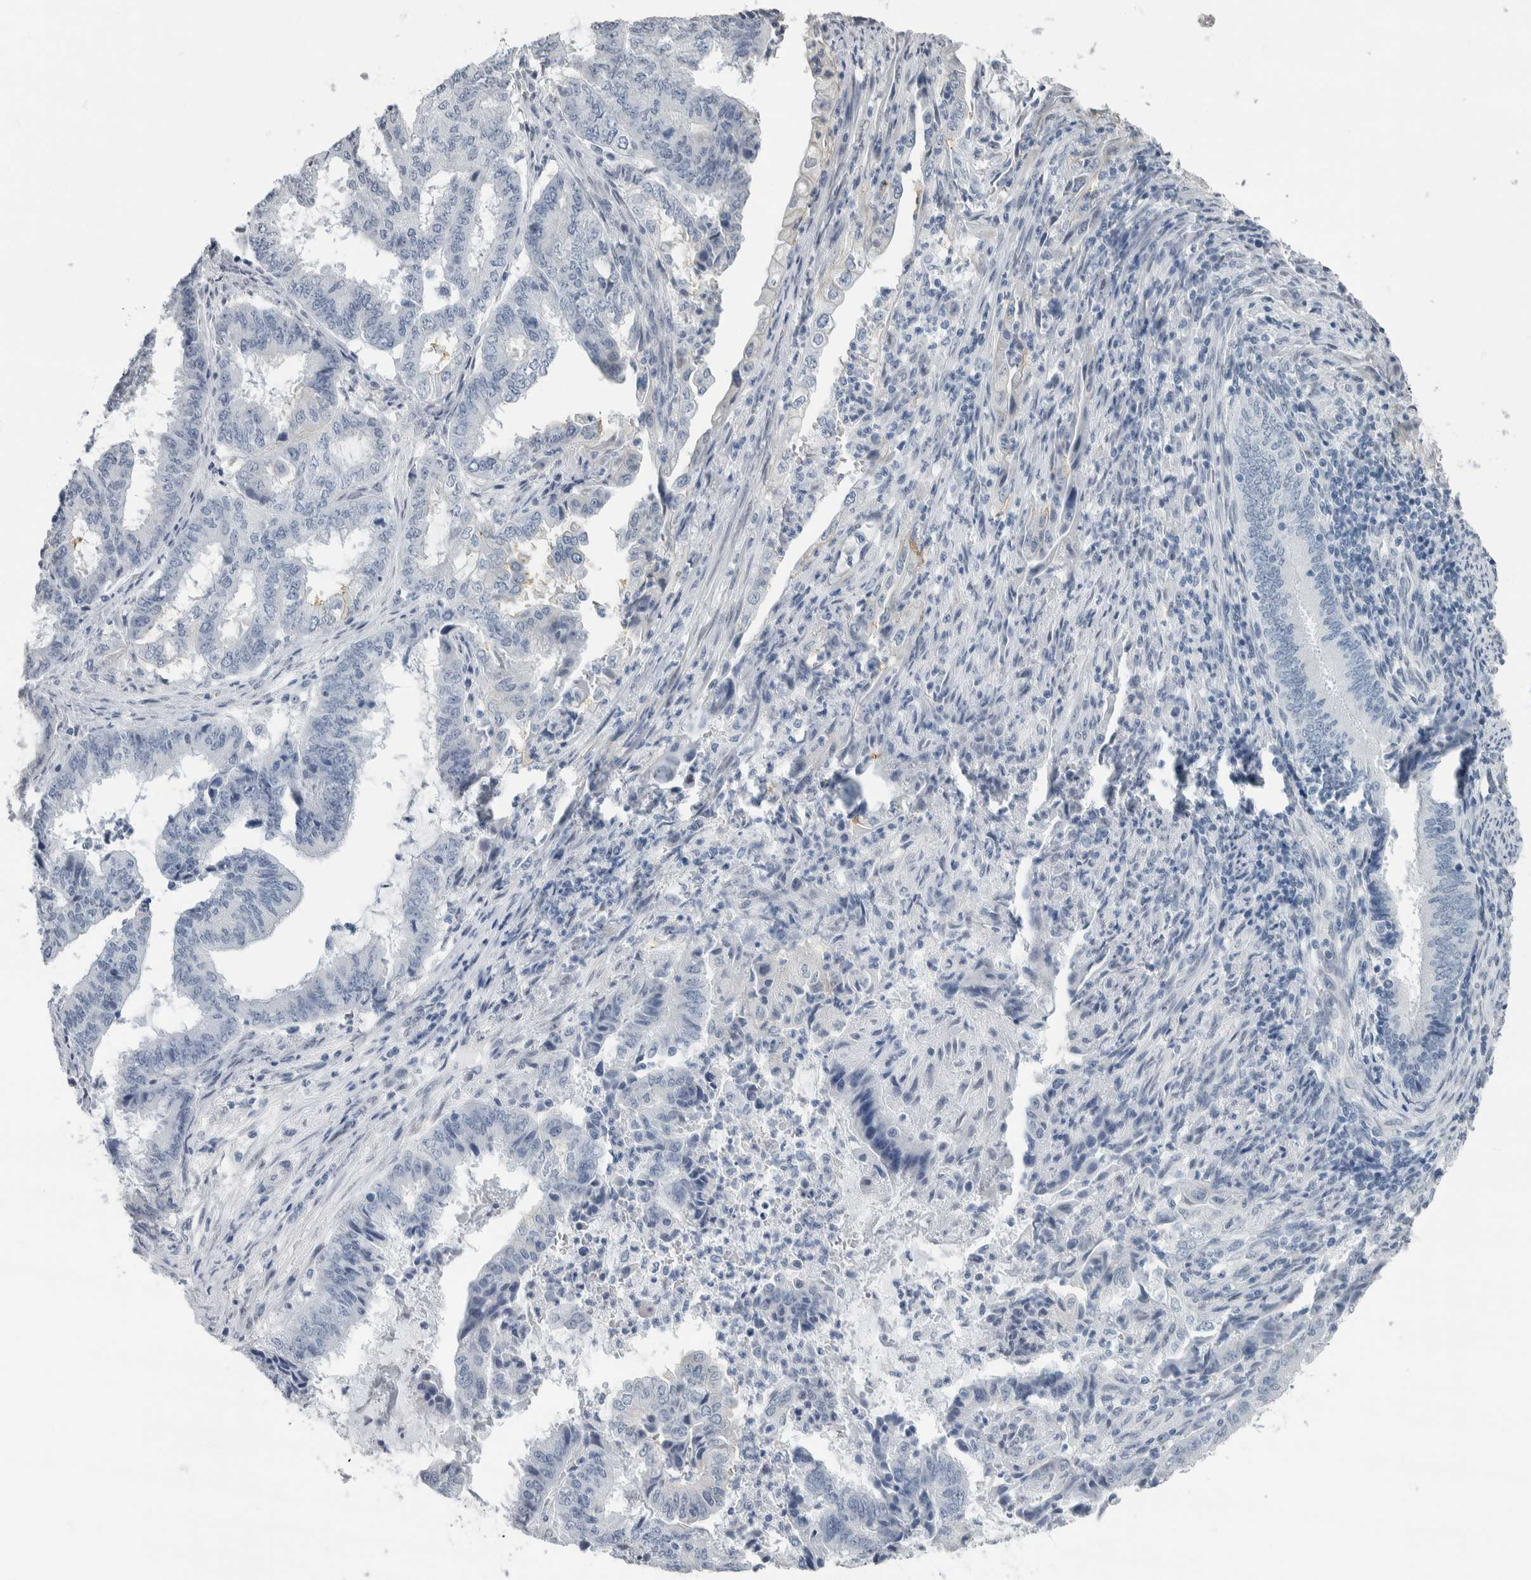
{"staining": {"intensity": "negative", "quantity": "none", "location": "none"}, "tissue": "endometrial cancer", "cell_type": "Tumor cells", "image_type": "cancer", "snomed": [{"axis": "morphology", "description": "Adenocarcinoma, NOS"}, {"axis": "topography", "description": "Endometrium"}], "caption": "This is a histopathology image of immunohistochemistry (IHC) staining of endometrial cancer (adenocarcinoma), which shows no staining in tumor cells.", "gene": "NEFM", "patient": {"sex": "female", "age": 51}}